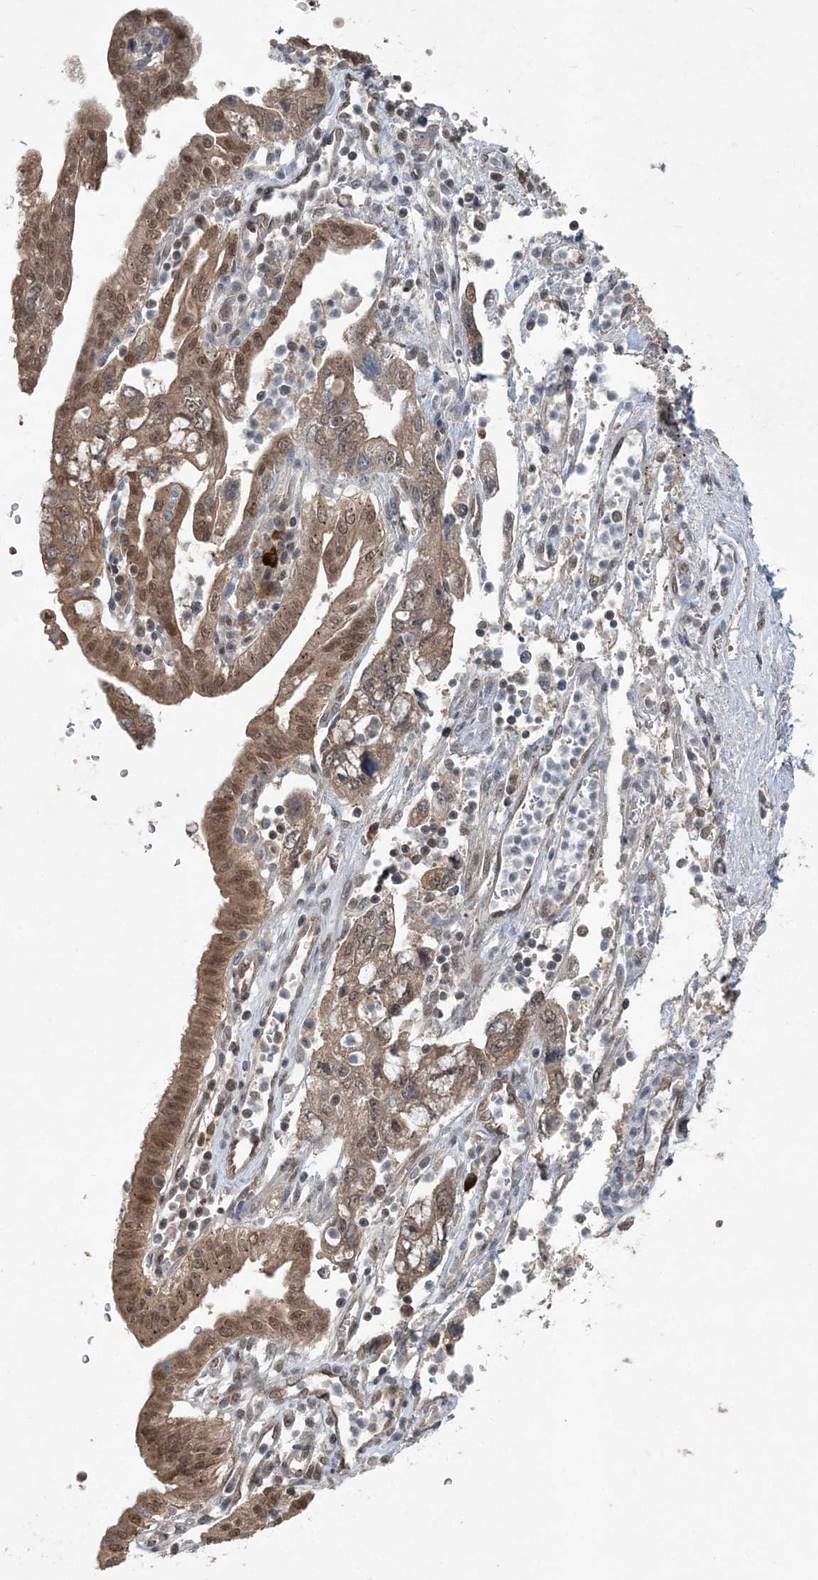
{"staining": {"intensity": "moderate", "quantity": ">75%", "location": "cytoplasmic/membranous,nuclear"}, "tissue": "pancreatic cancer", "cell_type": "Tumor cells", "image_type": "cancer", "snomed": [{"axis": "morphology", "description": "Adenocarcinoma, NOS"}, {"axis": "topography", "description": "Pancreas"}], "caption": "This image exhibits pancreatic cancer stained with immunohistochemistry to label a protein in brown. The cytoplasmic/membranous and nuclear of tumor cells show moderate positivity for the protein. Nuclei are counter-stained blue.", "gene": "QTRT2", "patient": {"sex": "female", "age": 73}}